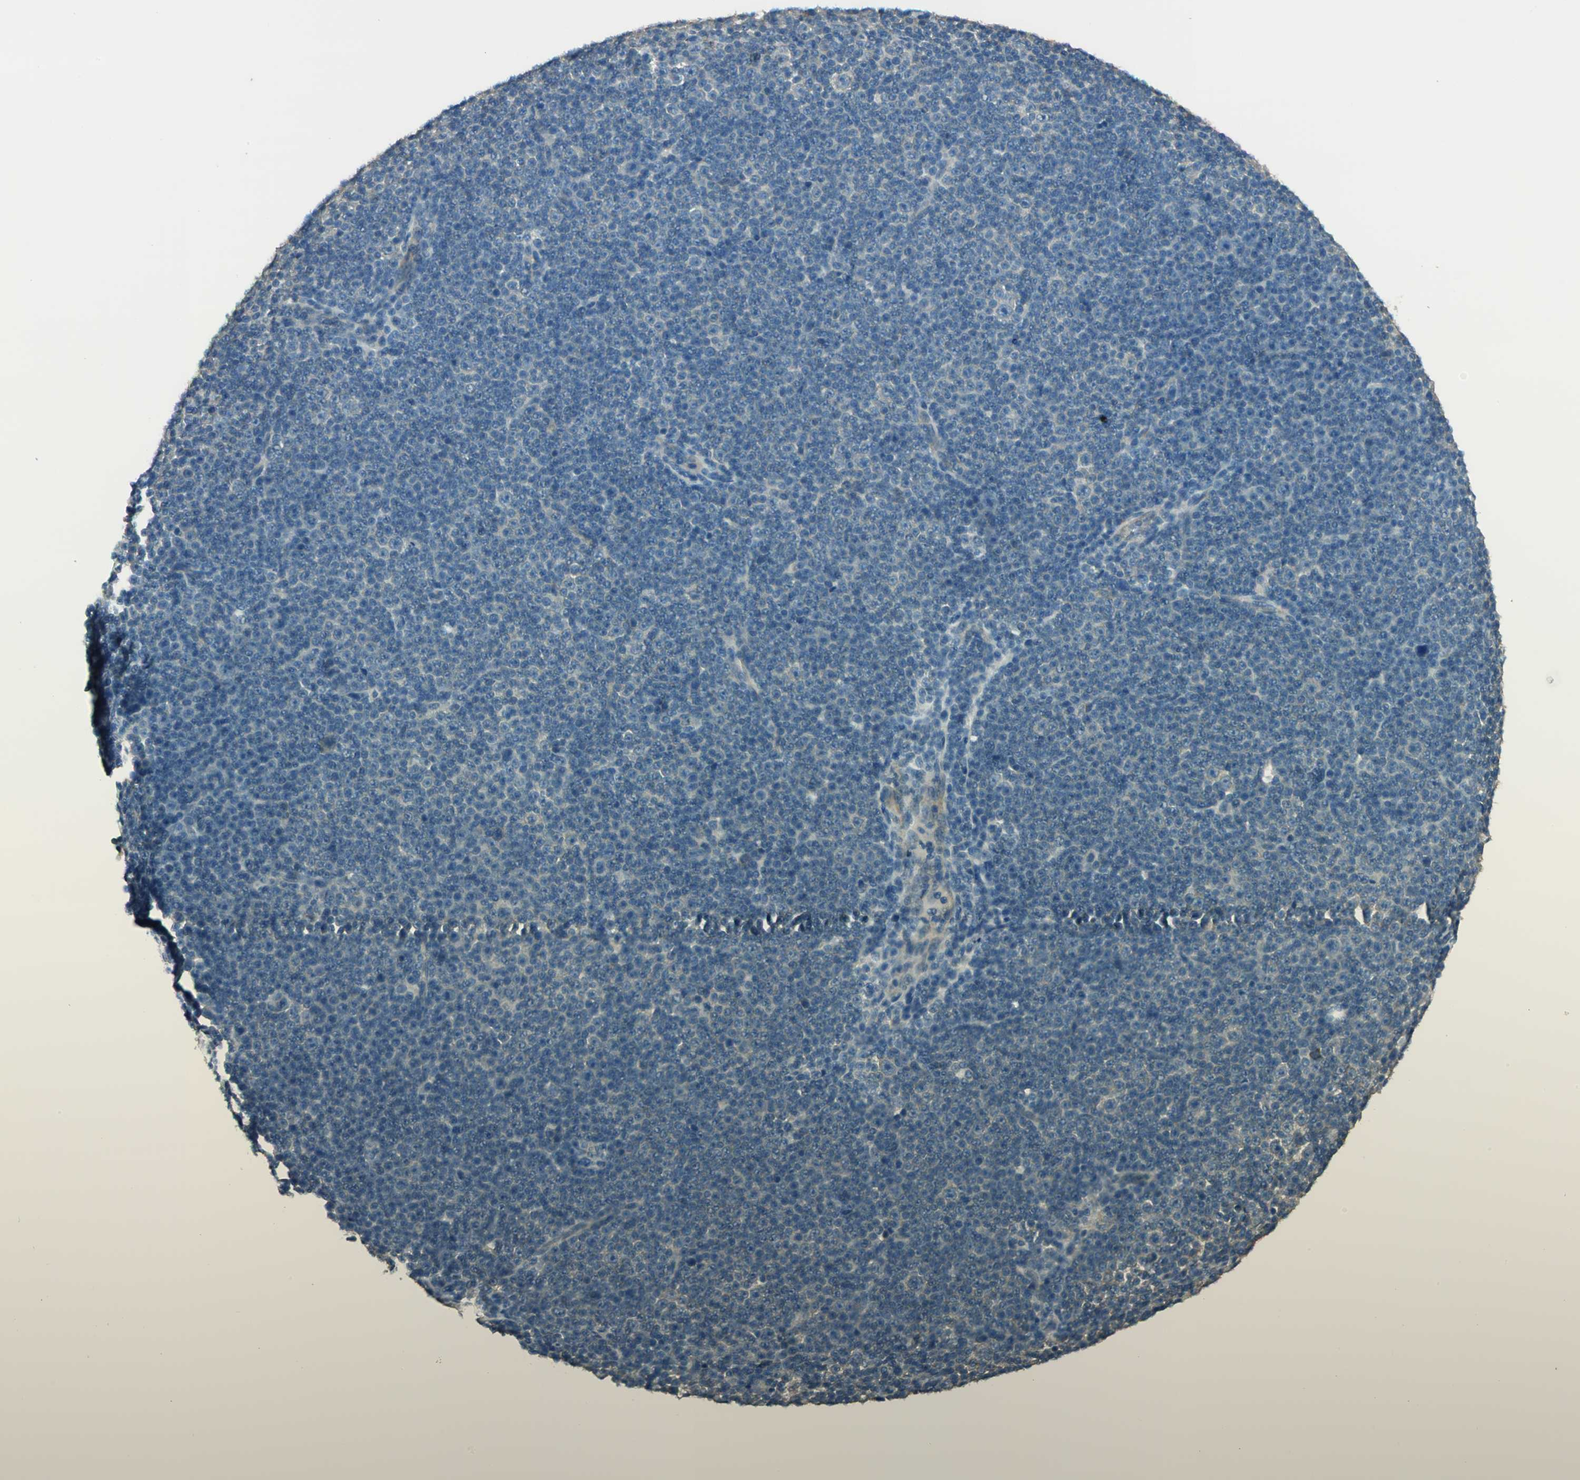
{"staining": {"intensity": "negative", "quantity": "none", "location": "none"}, "tissue": "lymphoma", "cell_type": "Tumor cells", "image_type": "cancer", "snomed": [{"axis": "morphology", "description": "Malignant lymphoma, non-Hodgkin's type, Low grade"}, {"axis": "topography", "description": "Lymph node"}], "caption": "The micrograph exhibits no staining of tumor cells in low-grade malignant lymphoma, non-Hodgkin's type.", "gene": "SHC2", "patient": {"sex": "female", "age": 67}}